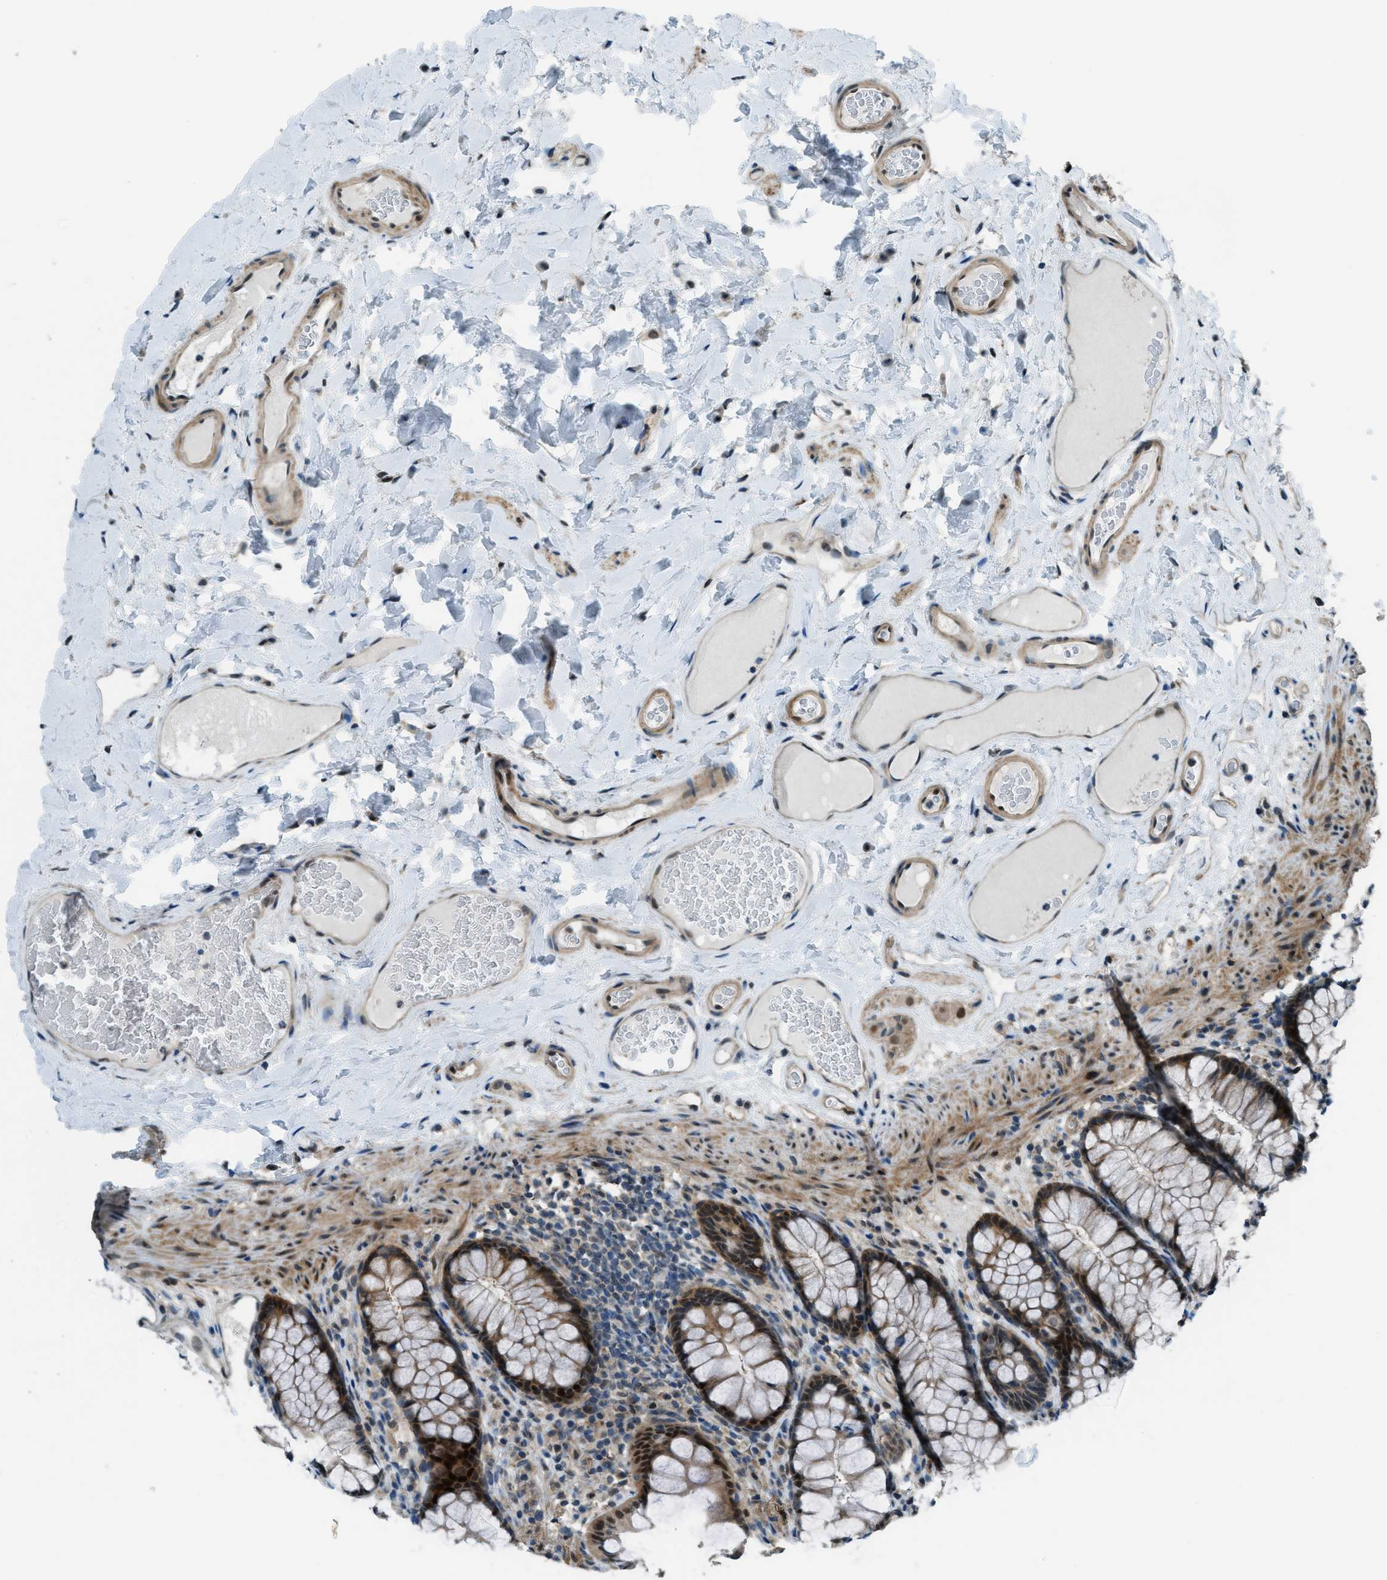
{"staining": {"intensity": "moderate", "quantity": ">75%", "location": "cytoplasmic/membranous,nuclear"}, "tissue": "colon", "cell_type": "Endothelial cells", "image_type": "normal", "snomed": [{"axis": "morphology", "description": "Normal tissue, NOS"}, {"axis": "topography", "description": "Colon"}], "caption": "High-power microscopy captured an IHC micrograph of benign colon, revealing moderate cytoplasmic/membranous,nuclear positivity in approximately >75% of endothelial cells.", "gene": "NPEPL1", "patient": {"sex": "female", "age": 55}}